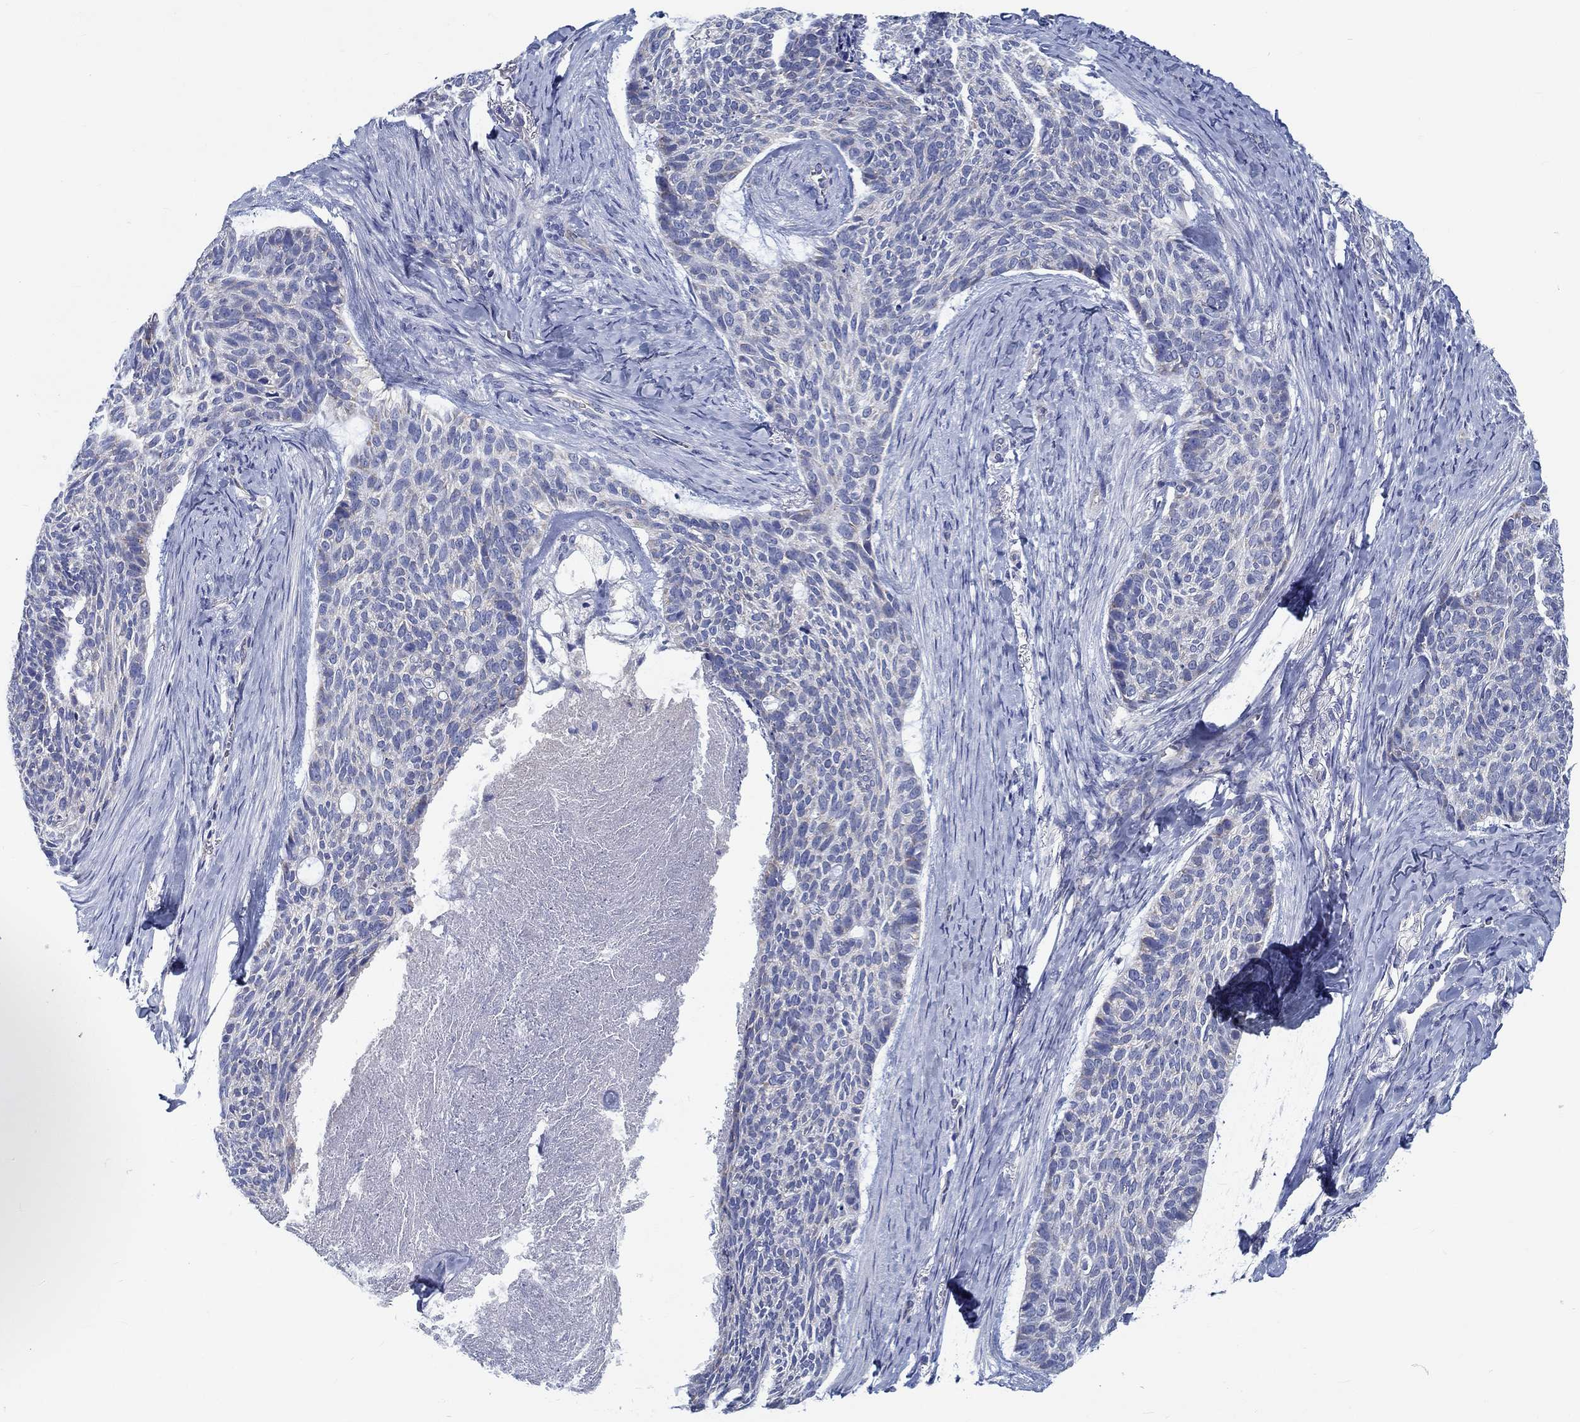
{"staining": {"intensity": "negative", "quantity": "none", "location": "none"}, "tissue": "skin cancer", "cell_type": "Tumor cells", "image_type": "cancer", "snomed": [{"axis": "morphology", "description": "Basal cell carcinoma"}, {"axis": "topography", "description": "Skin"}], "caption": "IHC photomicrograph of neoplastic tissue: human skin cancer stained with DAB (3,3'-diaminobenzidine) demonstrates no significant protein staining in tumor cells.", "gene": "MYBPC1", "patient": {"sex": "female", "age": 69}}